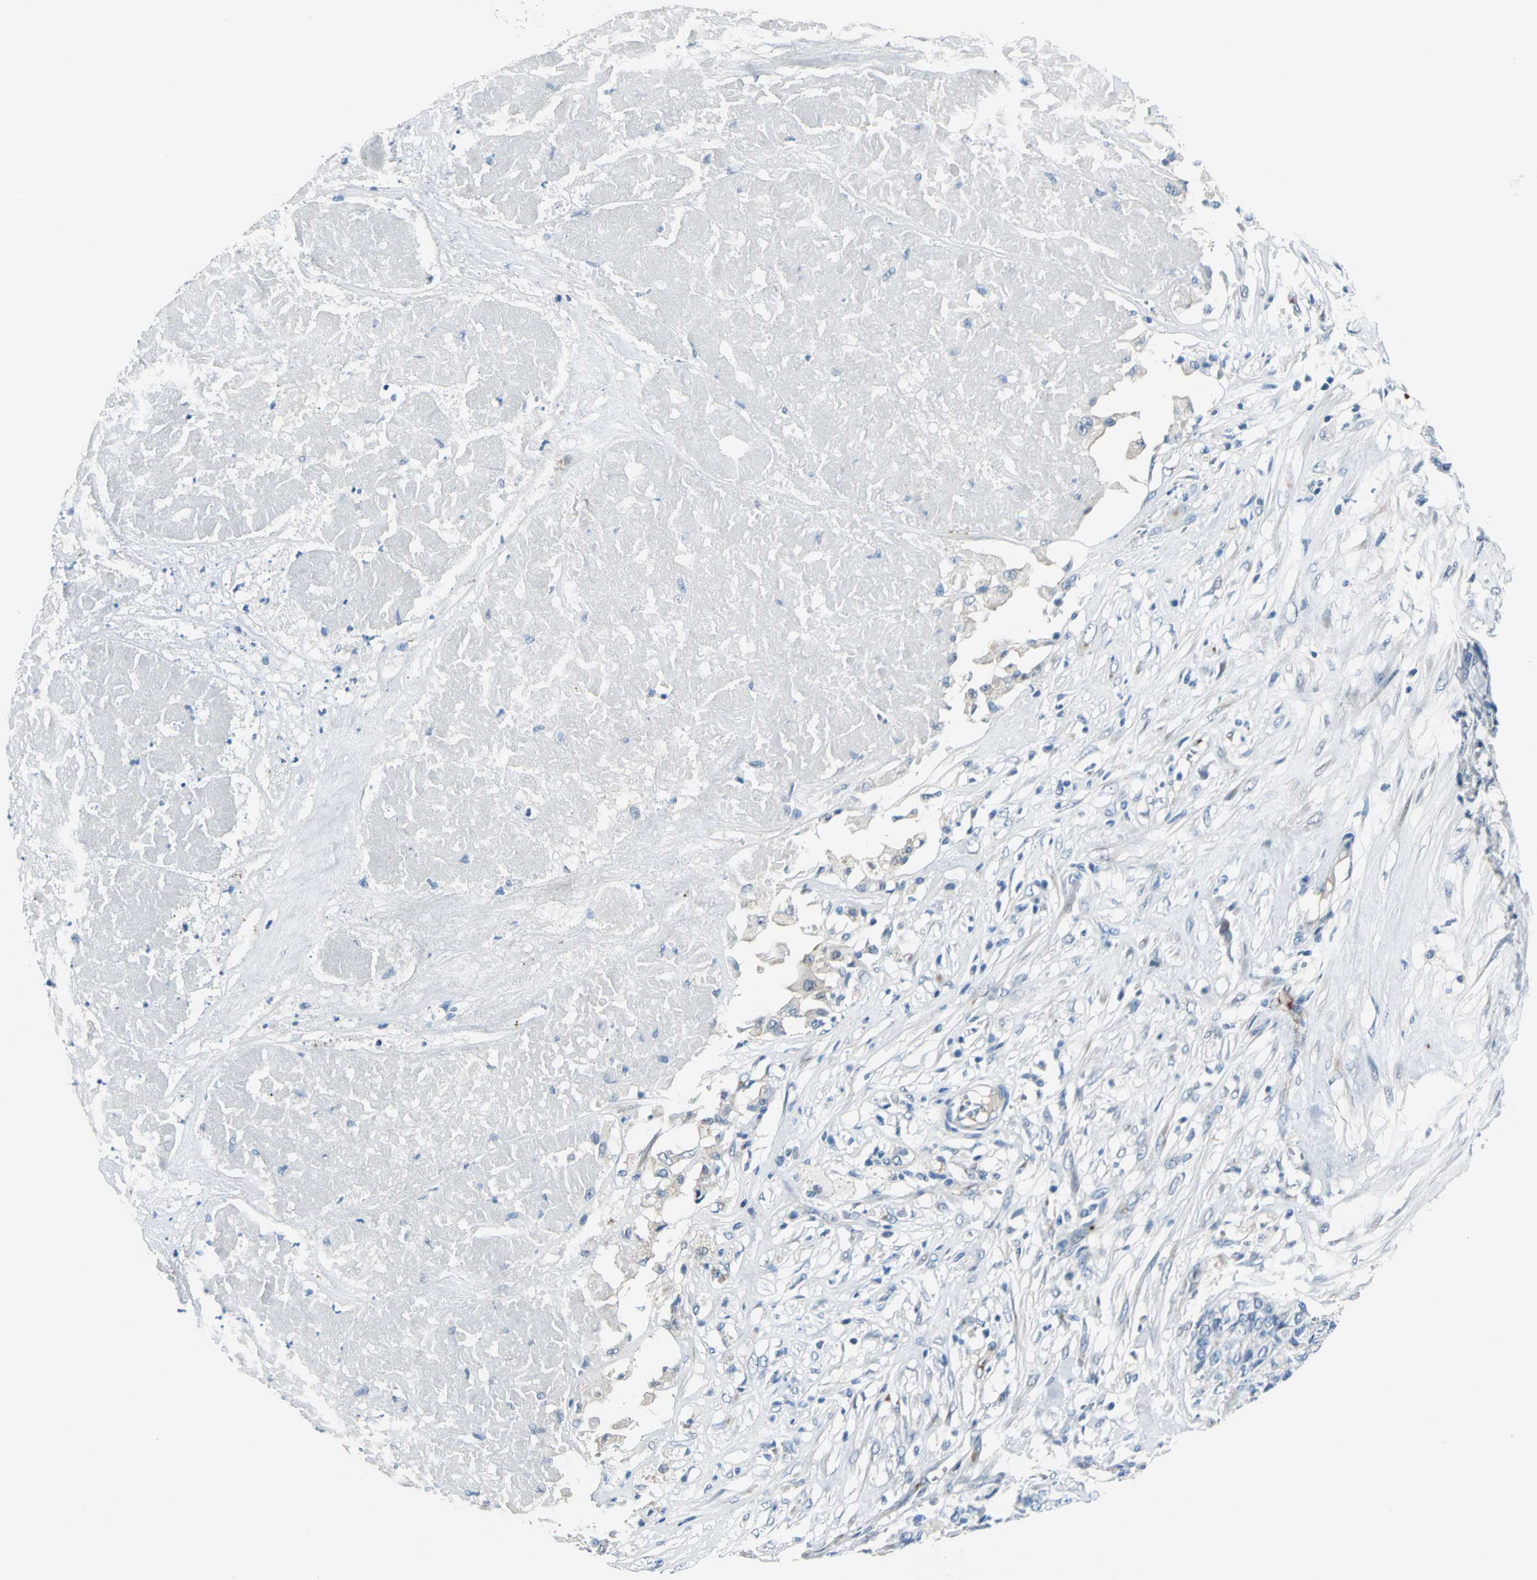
{"staining": {"intensity": "negative", "quantity": "none", "location": "none"}, "tissue": "pancreatic cancer", "cell_type": "Tumor cells", "image_type": "cancer", "snomed": [{"axis": "morphology", "description": "Adenocarcinoma, NOS"}, {"axis": "topography", "description": "Pancreas"}], "caption": "There is no significant positivity in tumor cells of adenocarcinoma (pancreatic).", "gene": "SELP", "patient": {"sex": "male", "age": 50}}